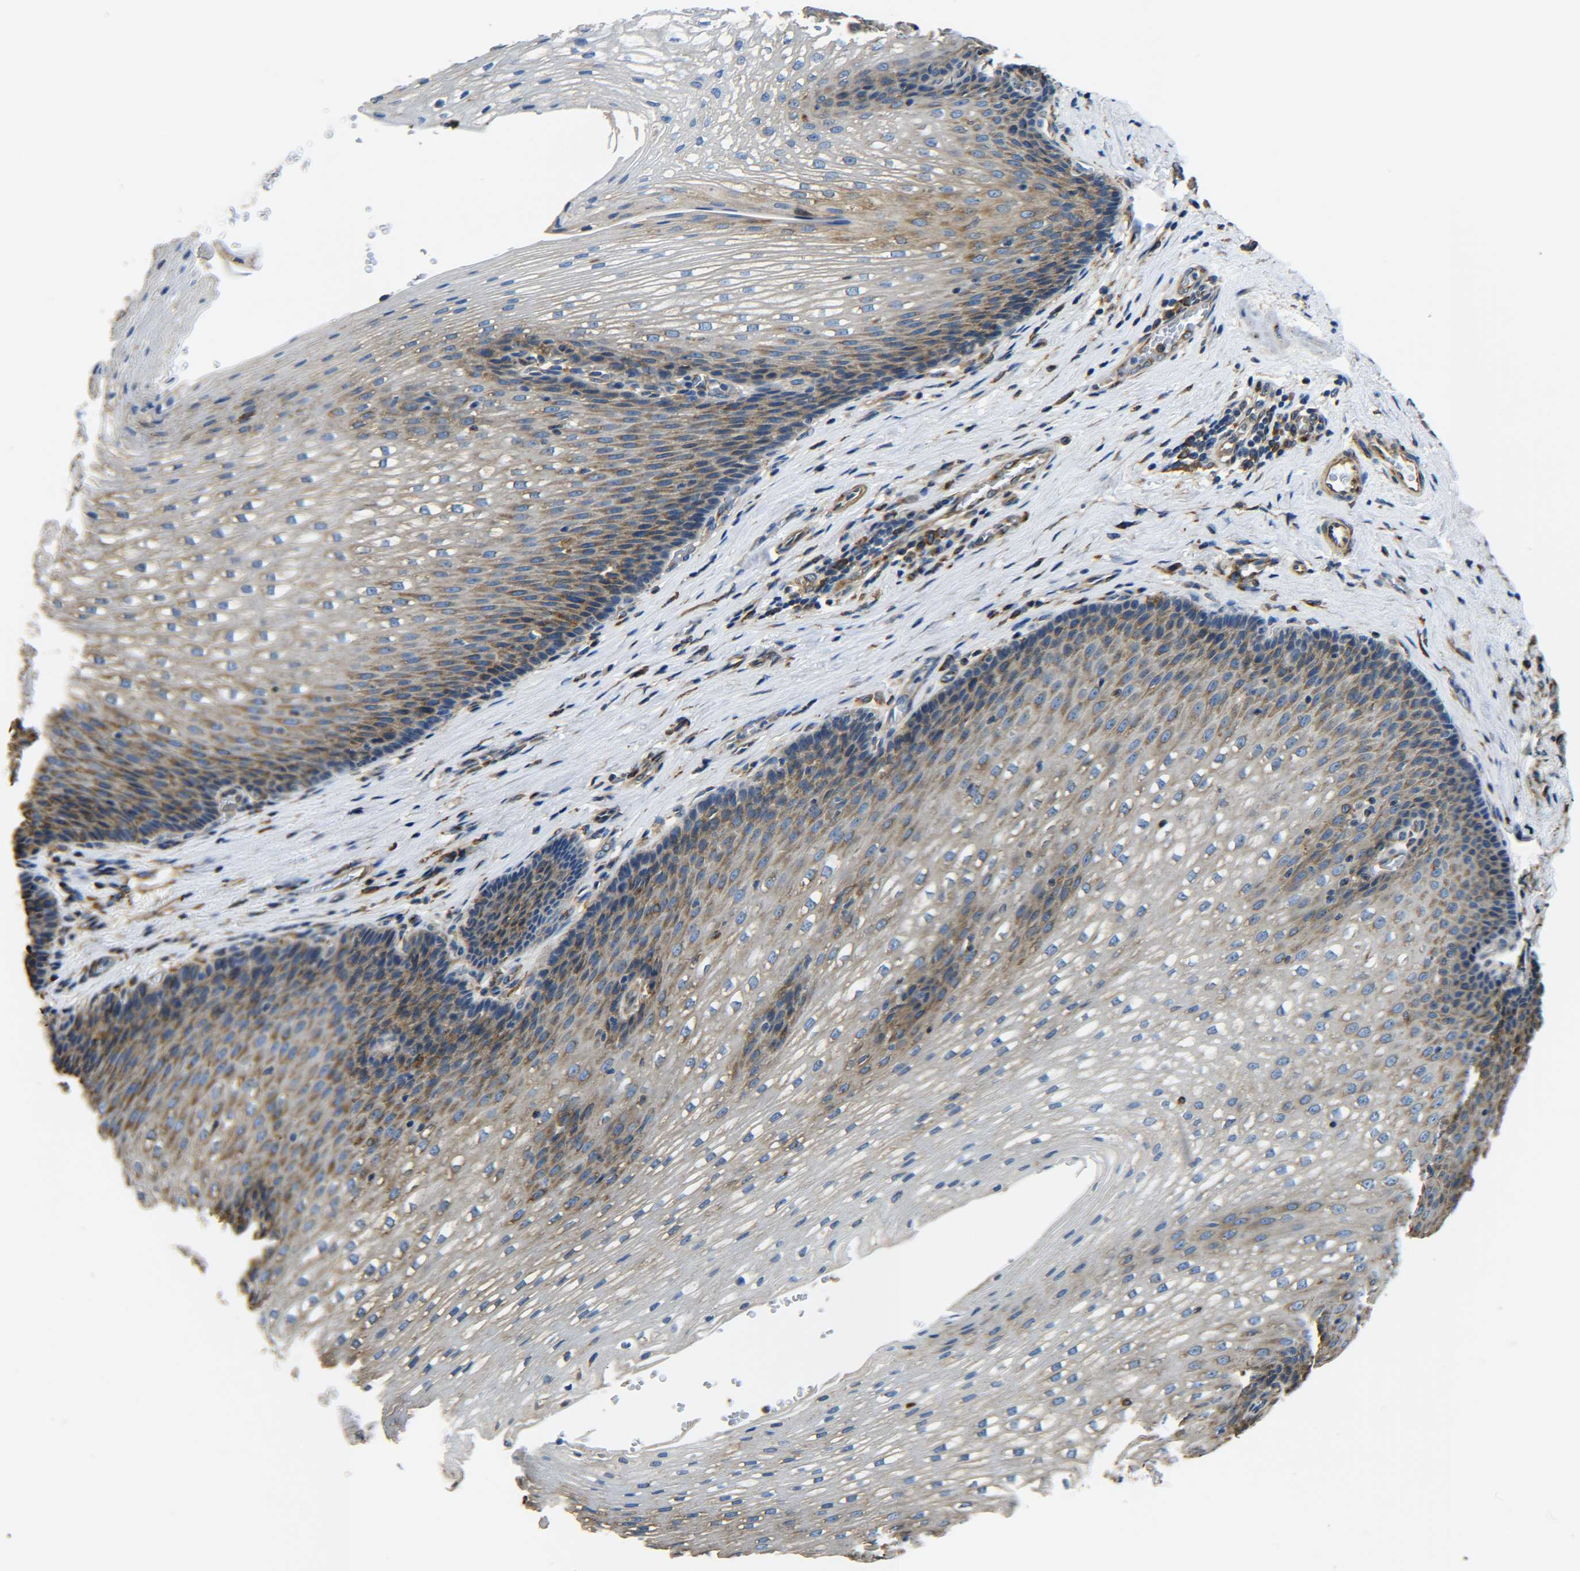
{"staining": {"intensity": "moderate", "quantity": "<25%", "location": "cytoplasmic/membranous"}, "tissue": "esophagus", "cell_type": "Squamous epithelial cells", "image_type": "normal", "snomed": [{"axis": "morphology", "description": "Normal tissue, NOS"}, {"axis": "topography", "description": "Esophagus"}], "caption": "The immunohistochemical stain shows moderate cytoplasmic/membranous staining in squamous epithelial cells of unremarkable esophagus.", "gene": "TUBB", "patient": {"sex": "male", "age": 48}}